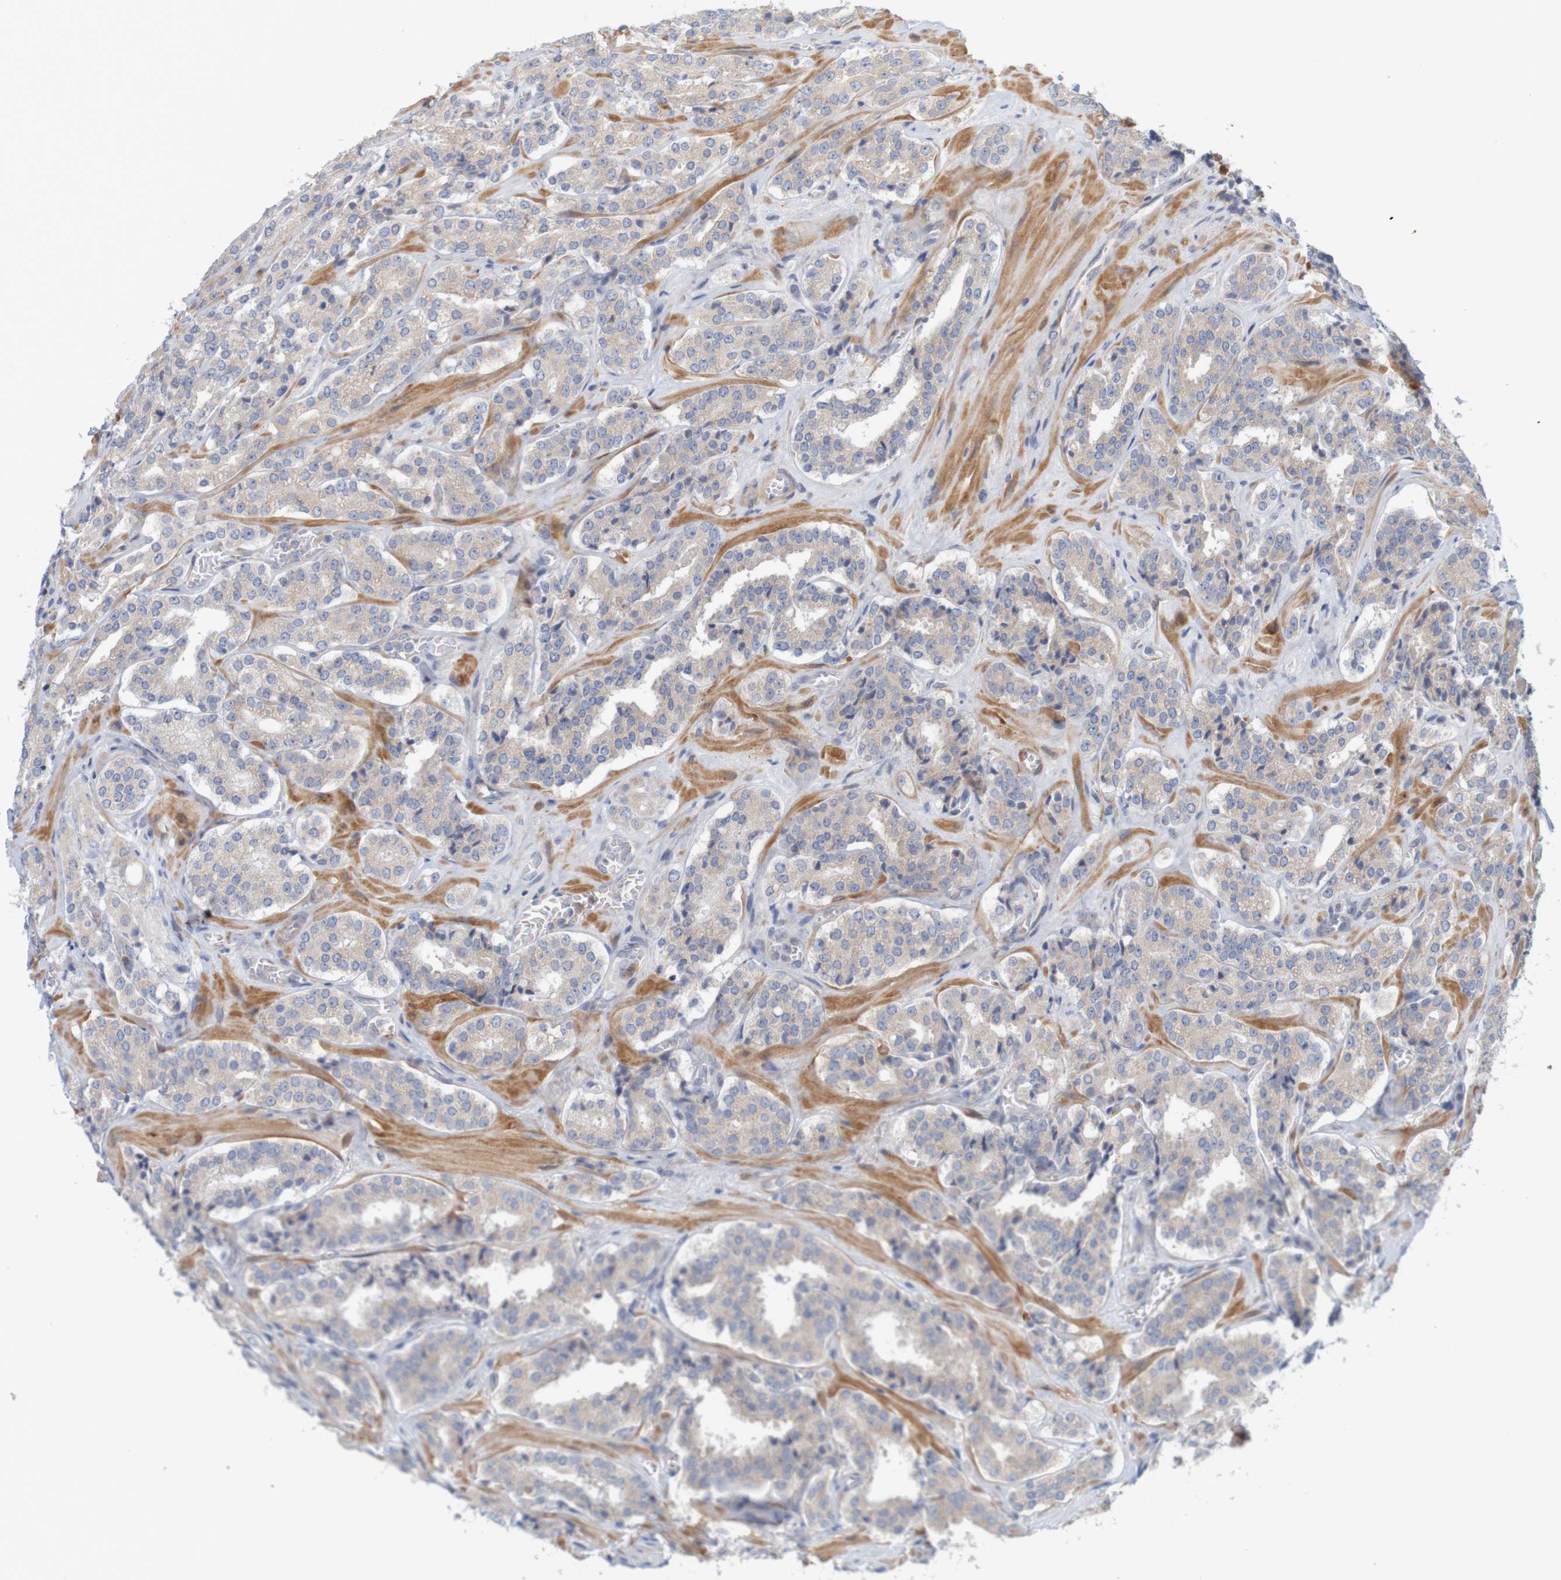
{"staining": {"intensity": "weak", "quantity": ">75%", "location": "cytoplasmic/membranous"}, "tissue": "prostate cancer", "cell_type": "Tumor cells", "image_type": "cancer", "snomed": [{"axis": "morphology", "description": "Adenocarcinoma, High grade"}, {"axis": "topography", "description": "Prostate"}], "caption": "Immunohistochemical staining of human prostate cancer (adenocarcinoma (high-grade)) shows weak cytoplasmic/membranous protein positivity in about >75% of tumor cells.", "gene": "KRT23", "patient": {"sex": "male", "age": 60}}